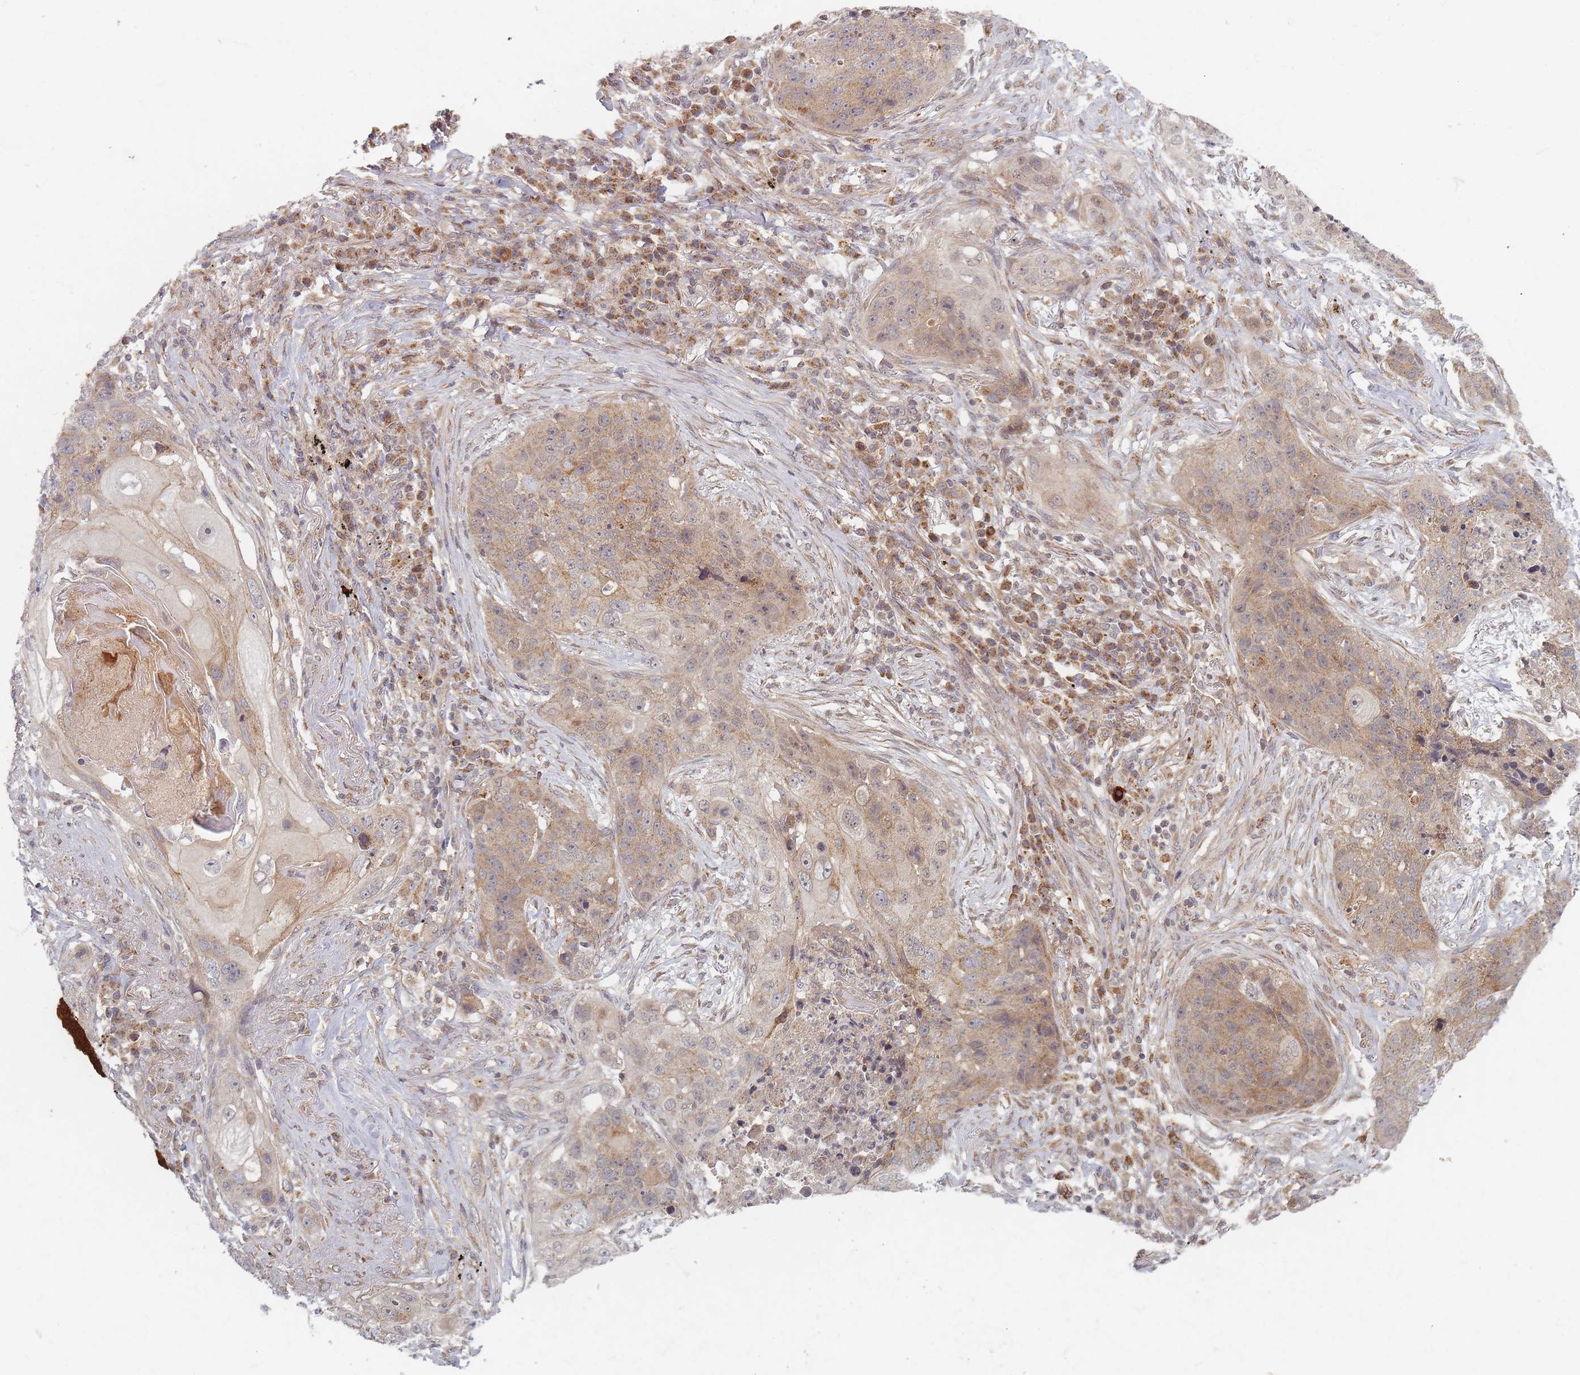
{"staining": {"intensity": "weak", "quantity": ">75%", "location": "cytoplasmic/membranous"}, "tissue": "lung cancer", "cell_type": "Tumor cells", "image_type": "cancer", "snomed": [{"axis": "morphology", "description": "Squamous cell carcinoma, NOS"}, {"axis": "topography", "description": "Lung"}], "caption": "This micrograph shows IHC staining of human squamous cell carcinoma (lung), with low weak cytoplasmic/membranous positivity in about >75% of tumor cells.", "gene": "RADX", "patient": {"sex": "female", "age": 63}}